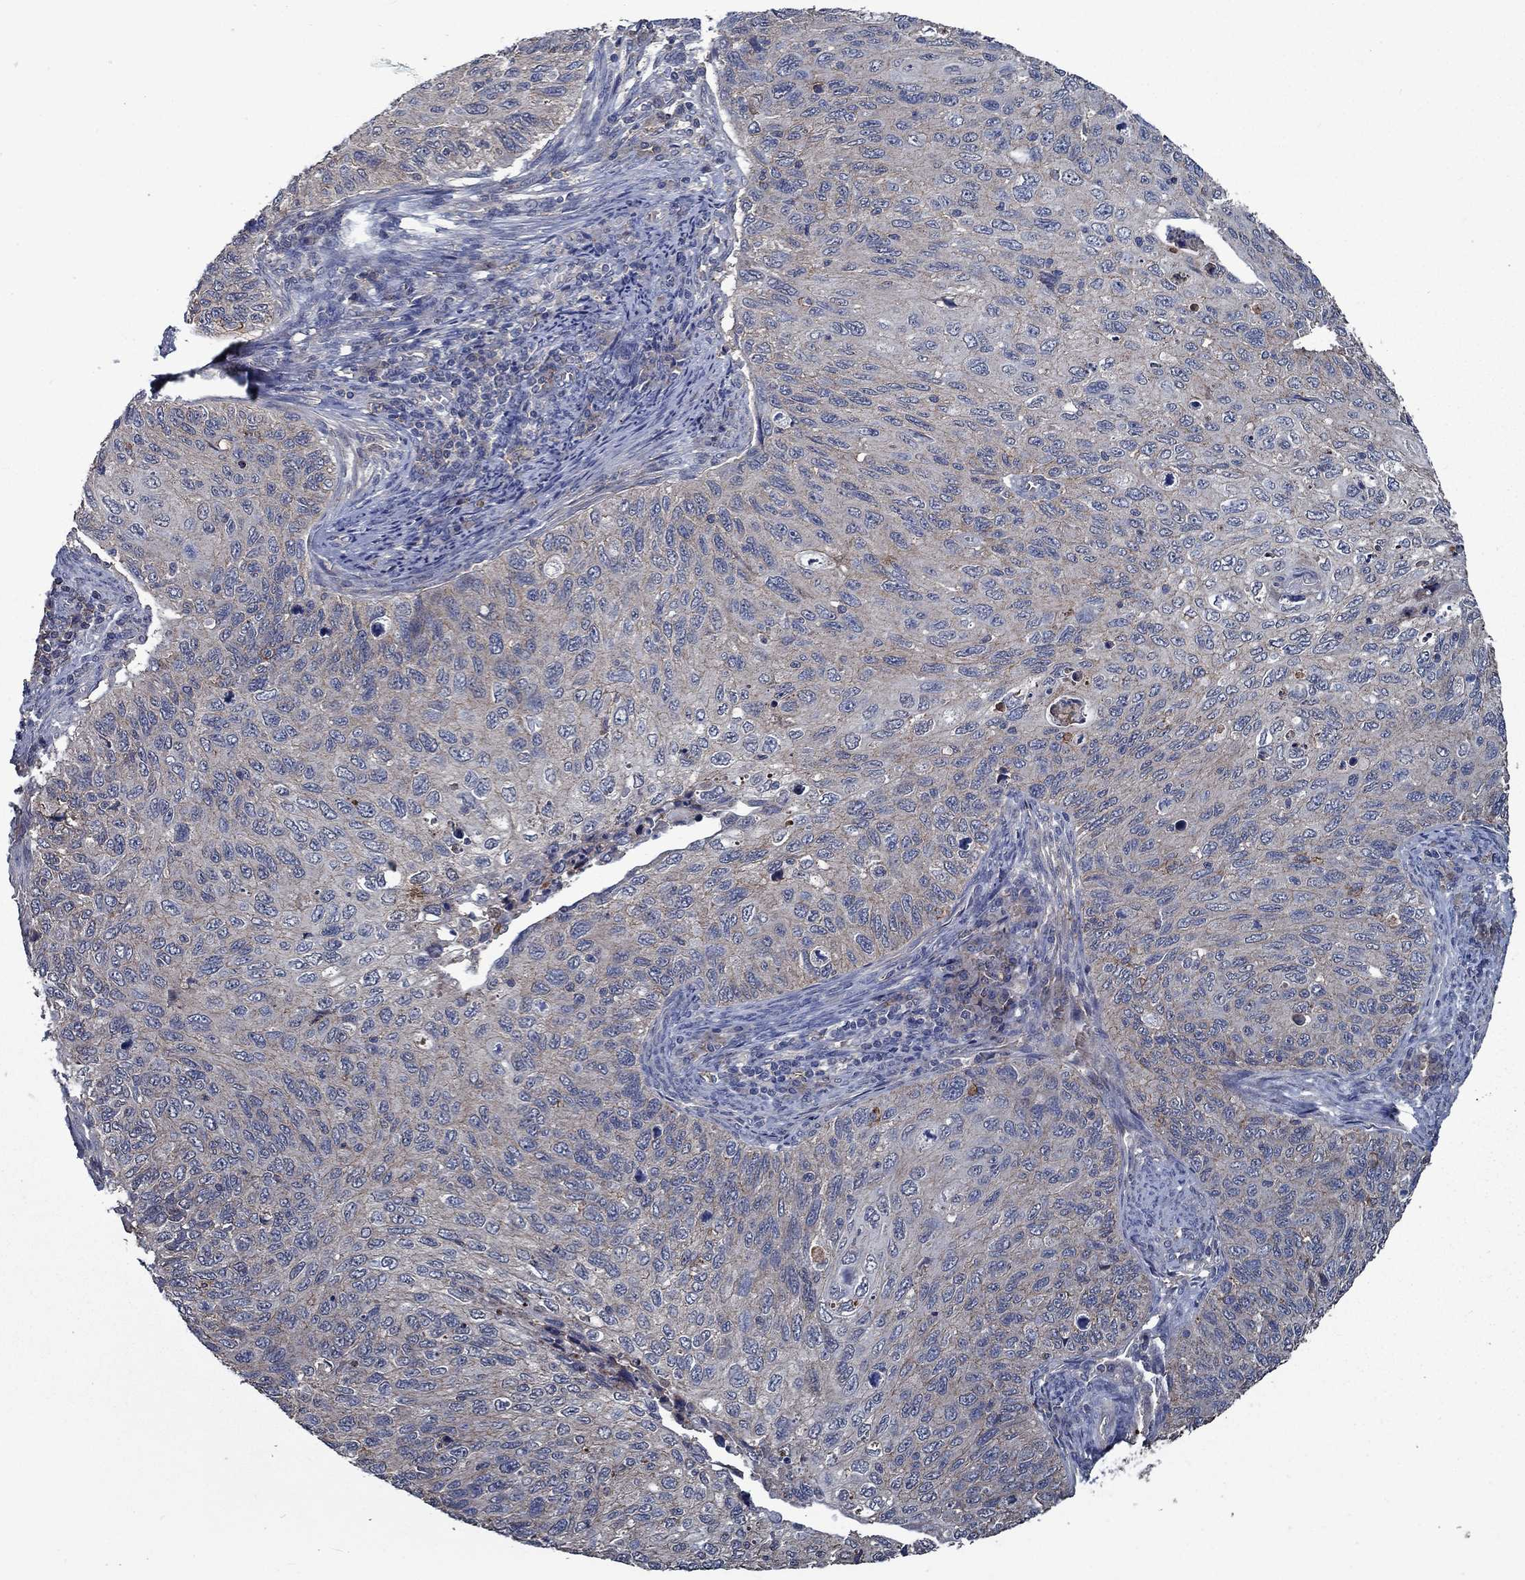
{"staining": {"intensity": "weak", "quantity": "25%-75%", "location": "cytoplasmic/membranous"}, "tissue": "cervical cancer", "cell_type": "Tumor cells", "image_type": "cancer", "snomed": [{"axis": "morphology", "description": "Squamous cell carcinoma, NOS"}, {"axis": "topography", "description": "Cervix"}], "caption": "A high-resolution image shows immunohistochemistry staining of squamous cell carcinoma (cervical), which displays weak cytoplasmic/membranous expression in approximately 25%-75% of tumor cells.", "gene": "SLC44A1", "patient": {"sex": "female", "age": 70}}